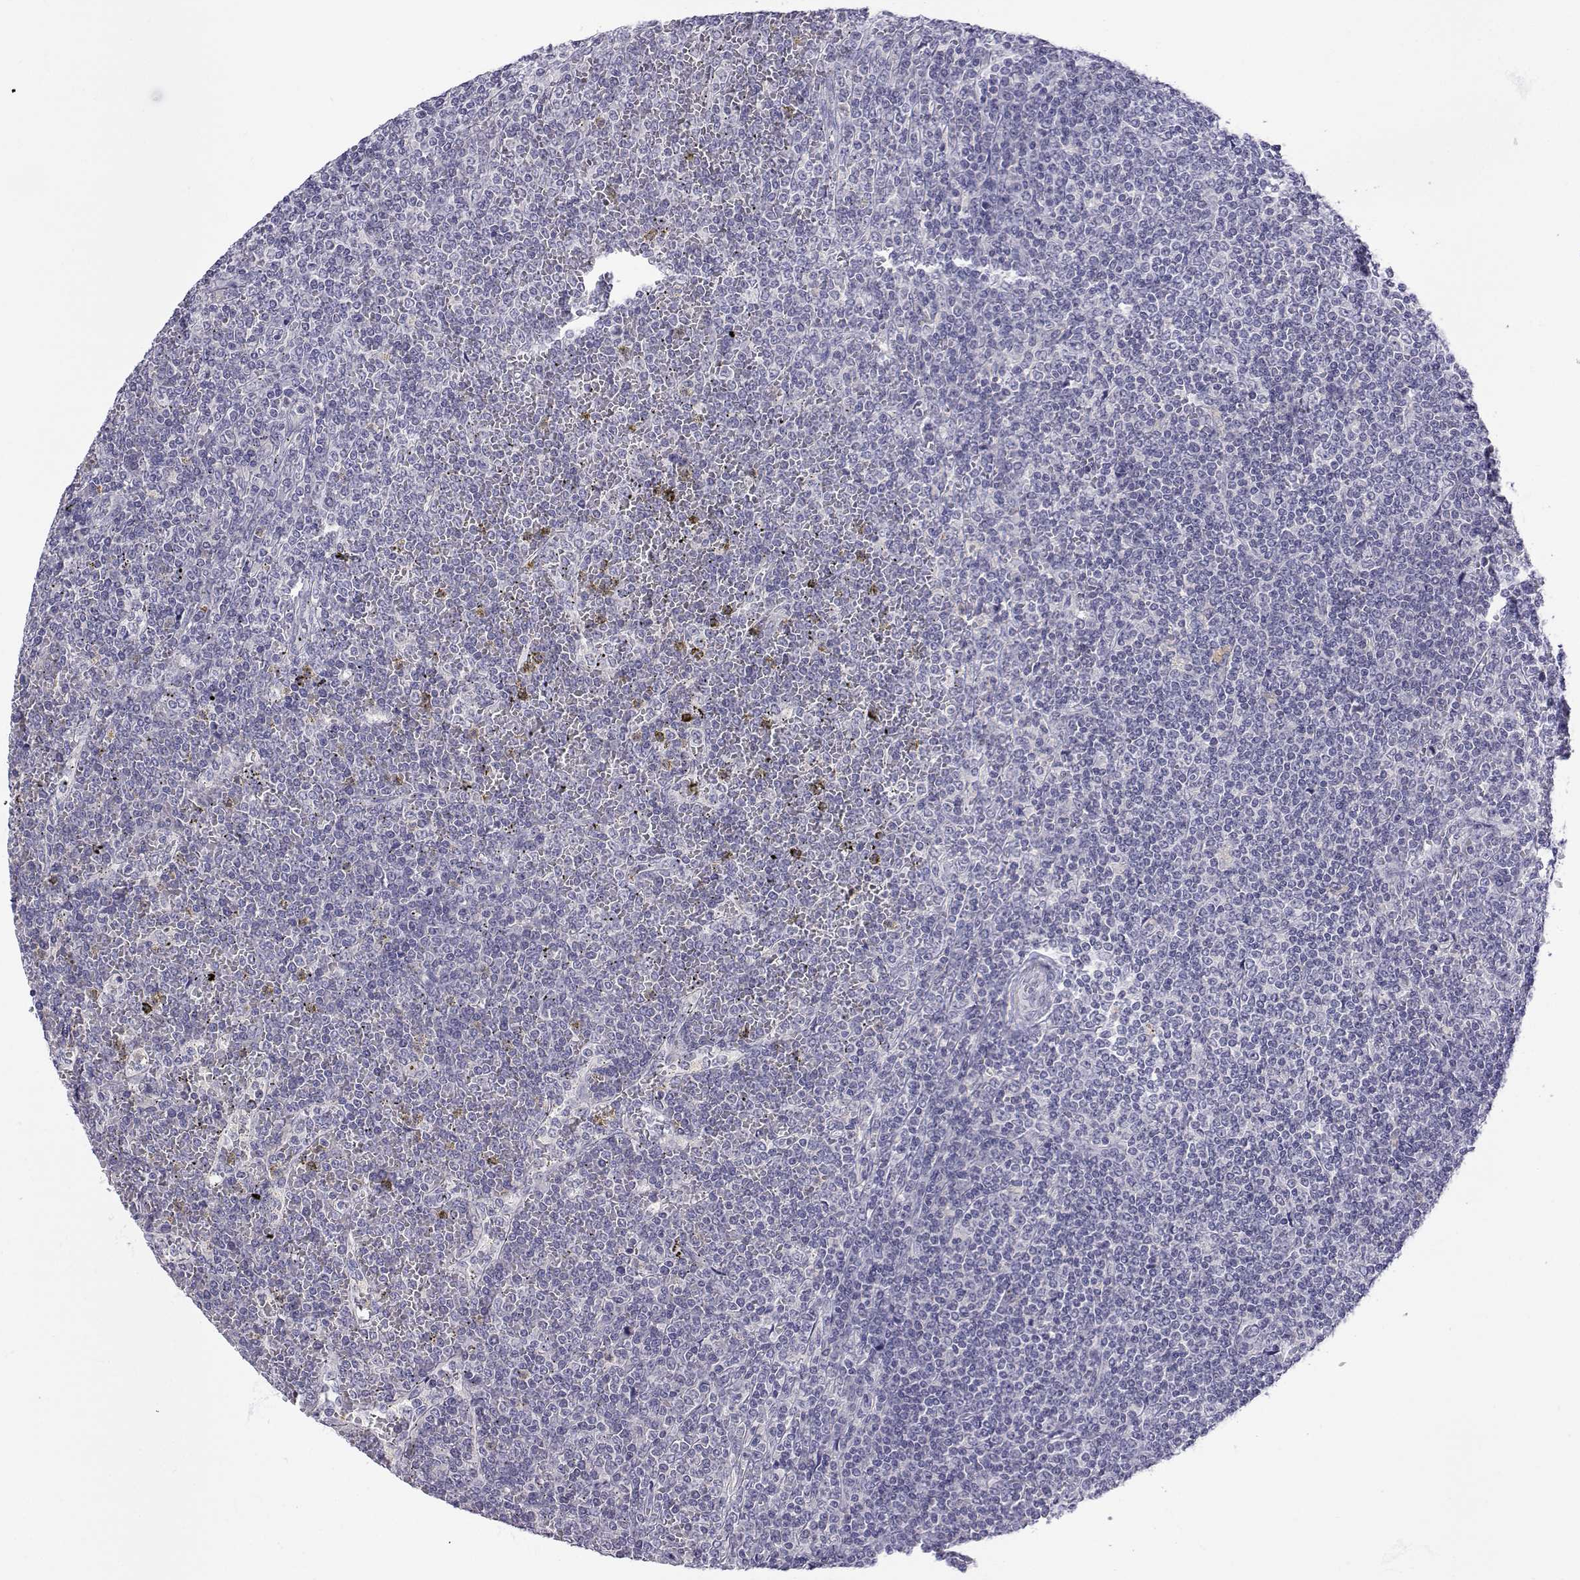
{"staining": {"intensity": "negative", "quantity": "none", "location": "none"}, "tissue": "lymphoma", "cell_type": "Tumor cells", "image_type": "cancer", "snomed": [{"axis": "morphology", "description": "Malignant lymphoma, non-Hodgkin's type, Low grade"}, {"axis": "topography", "description": "Spleen"}], "caption": "Tumor cells are negative for protein expression in human malignant lymphoma, non-Hodgkin's type (low-grade).", "gene": "SLC6A3", "patient": {"sex": "female", "age": 19}}